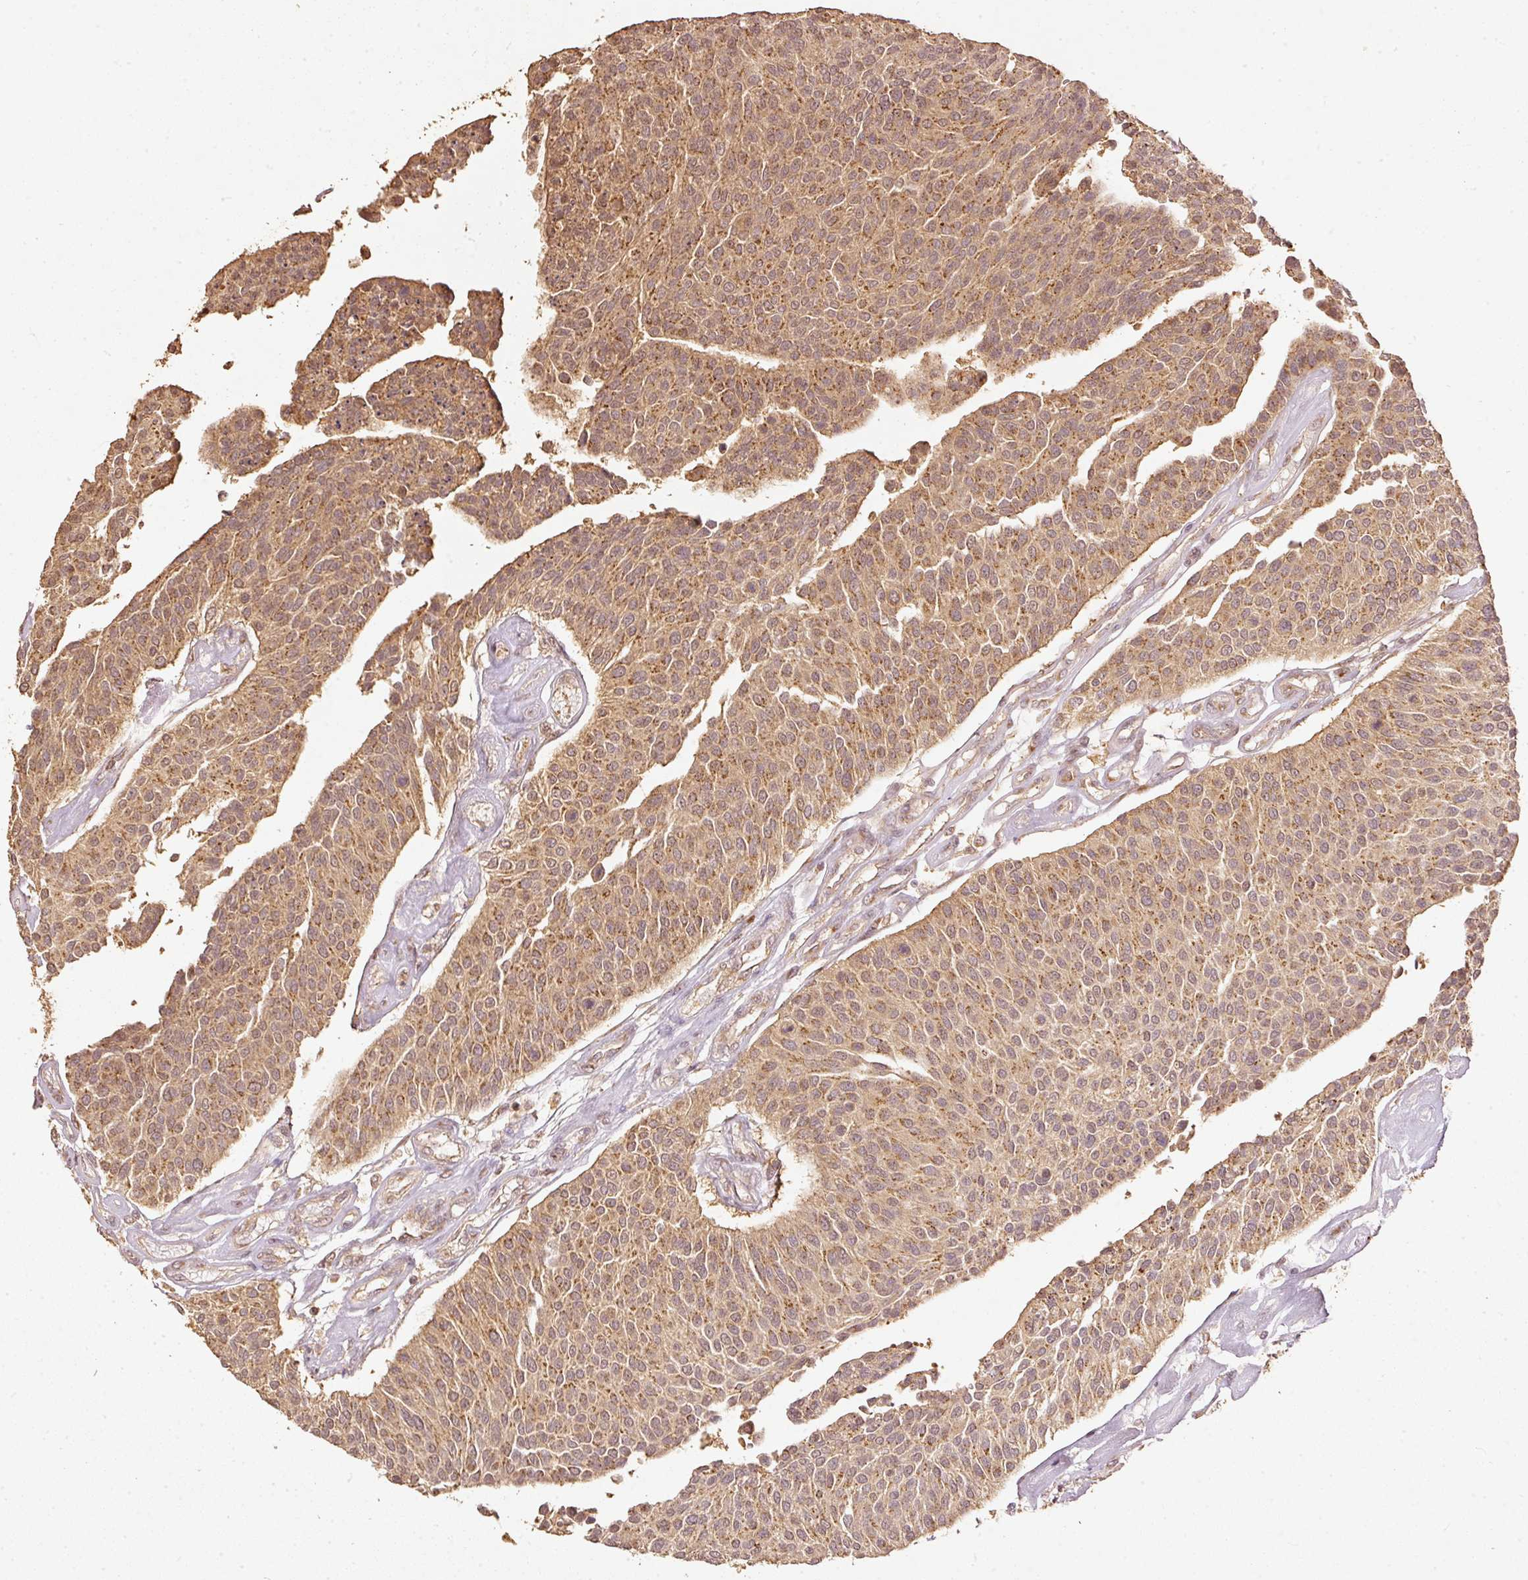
{"staining": {"intensity": "moderate", "quantity": ">75%", "location": "cytoplasmic/membranous"}, "tissue": "urothelial cancer", "cell_type": "Tumor cells", "image_type": "cancer", "snomed": [{"axis": "morphology", "description": "Urothelial carcinoma, NOS"}, {"axis": "topography", "description": "Urinary bladder"}], "caption": "A brown stain highlights moderate cytoplasmic/membranous expression of a protein in human transitional cell carcinoma tumor cells.", "gene": "FUT8", "patient": {"sex": "male", "age": 55}}